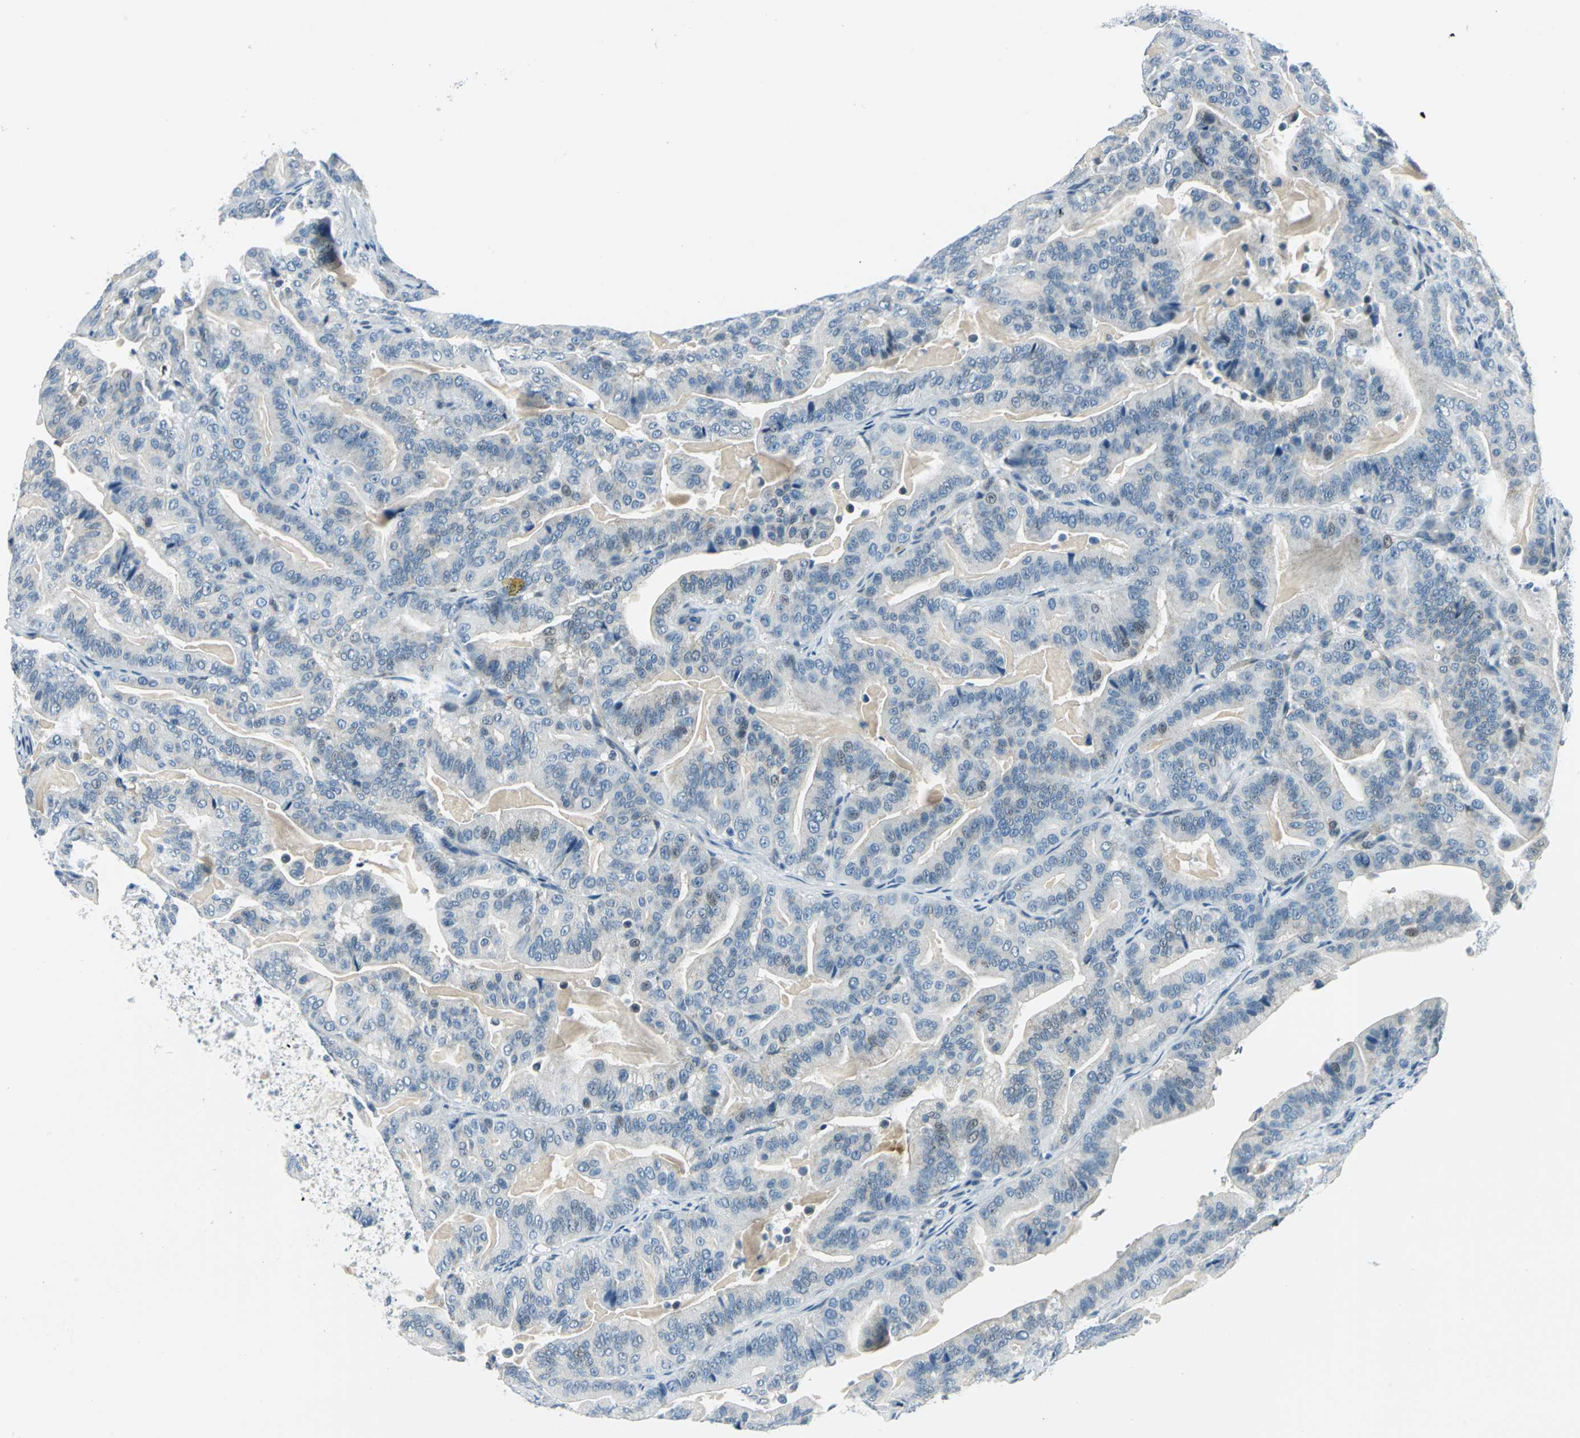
{"staining": {"intensity": "moderate", "quantity": "<25%", "location": "cytoplasmic/membranous,nuclear"}, "tissue": "pancreatic cancer", "cell_type": "Tumor cells", "image_type": "cancer", "snomed": [{"axis": "morphology", "description": "Adenocarcinoma, NOS"}, {"axis": "topography", "description": "Pancreas"}], "caption": "This is an image of immunohistochemistry (IHC) staining of pancreatic cancer (adenocarcinoma), which shows moderate expression in the cytoplasmic/membranous and nuclear of tumor cells.", "gene": "AKR1A1", "patient": {"sex": "male", "age": 63}}